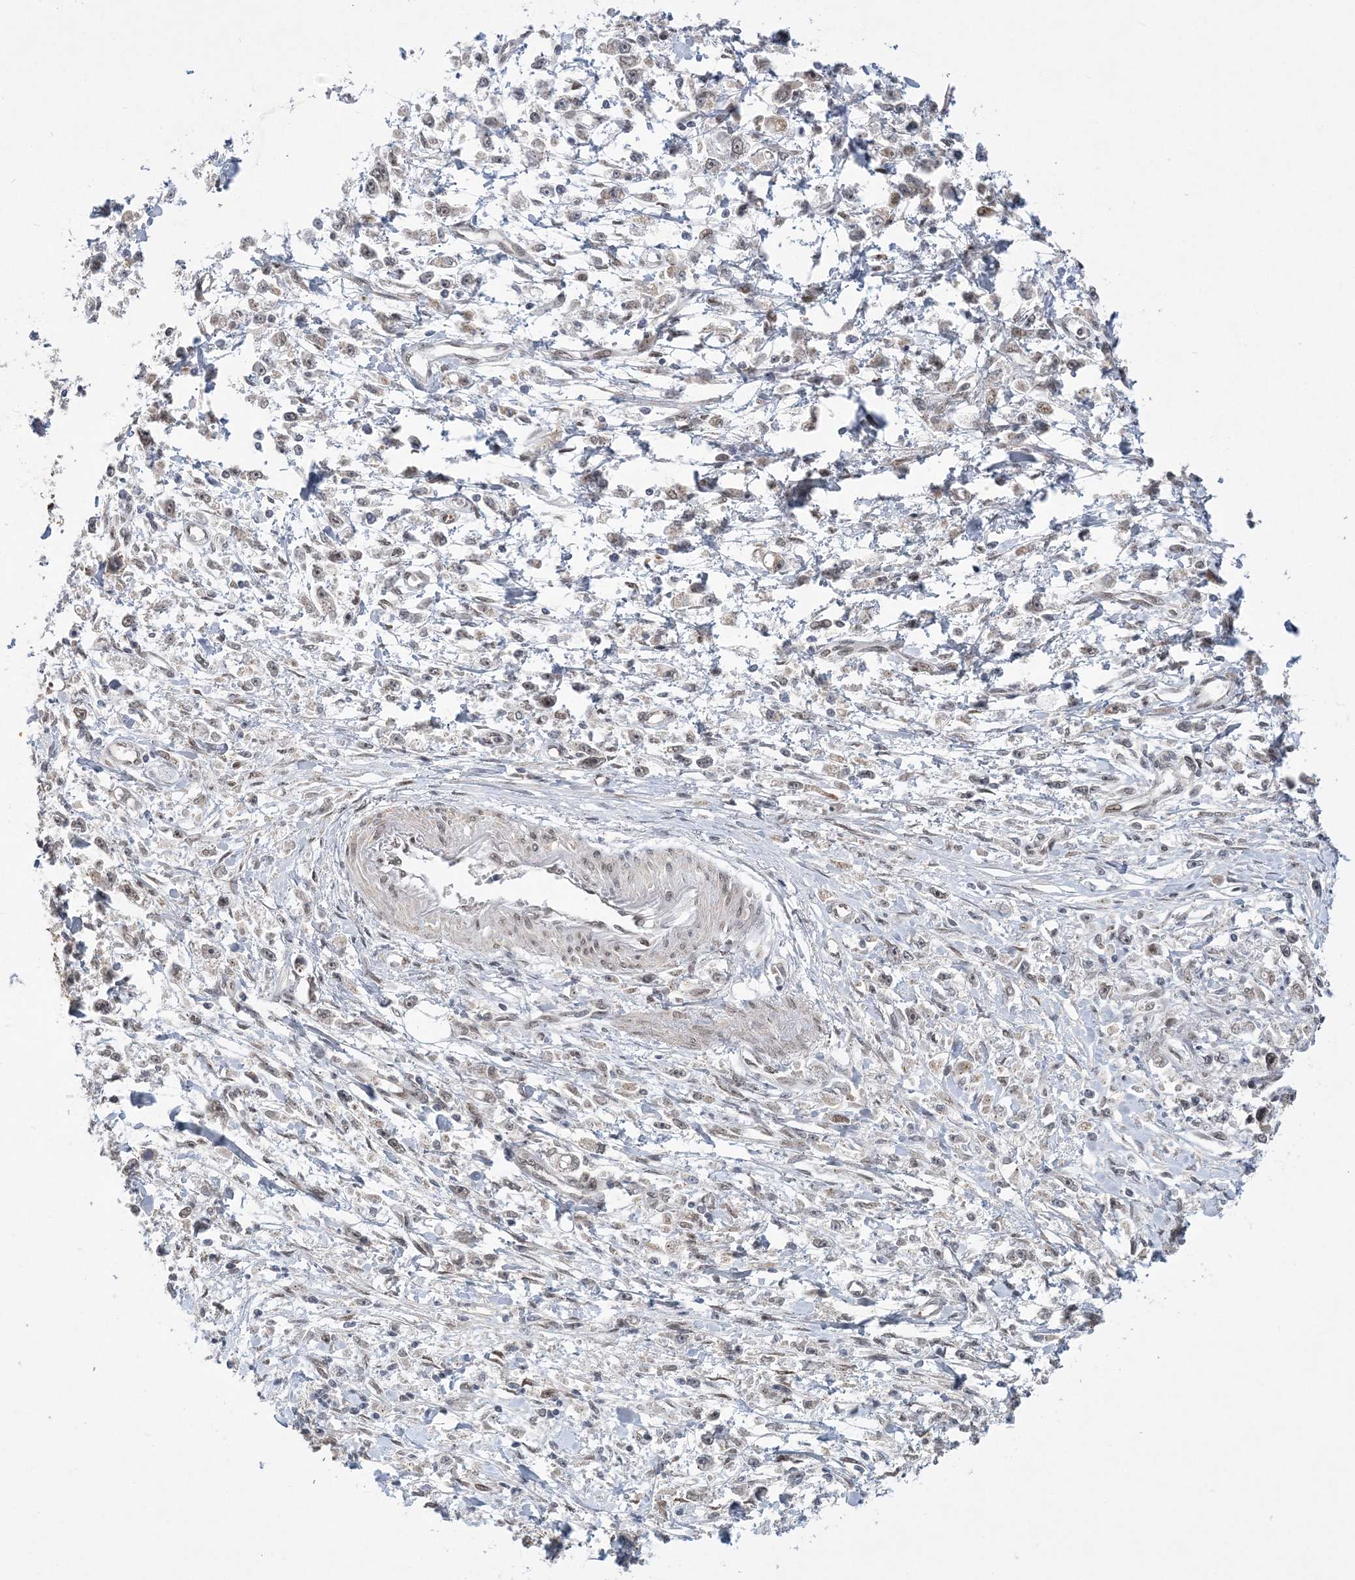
{"staining": {"intensity": "negative", "quantity": "none", "location": "none"}, "tissue": "stomach cancer", "cell_type": "Tumor cells", "image_type": "cancer", "snomed": [{"axis": "morphology", "description": "Adenocarcinoma, NOS"}, {"axis": "topography", "description": "Stomach"}], "caption": "DAB immunohistochemical staining of human stomach cancer demonstrates no significant expression in tumor cells.", "gene": "WAC", "patient": {"sex": "female", "age": 59}}